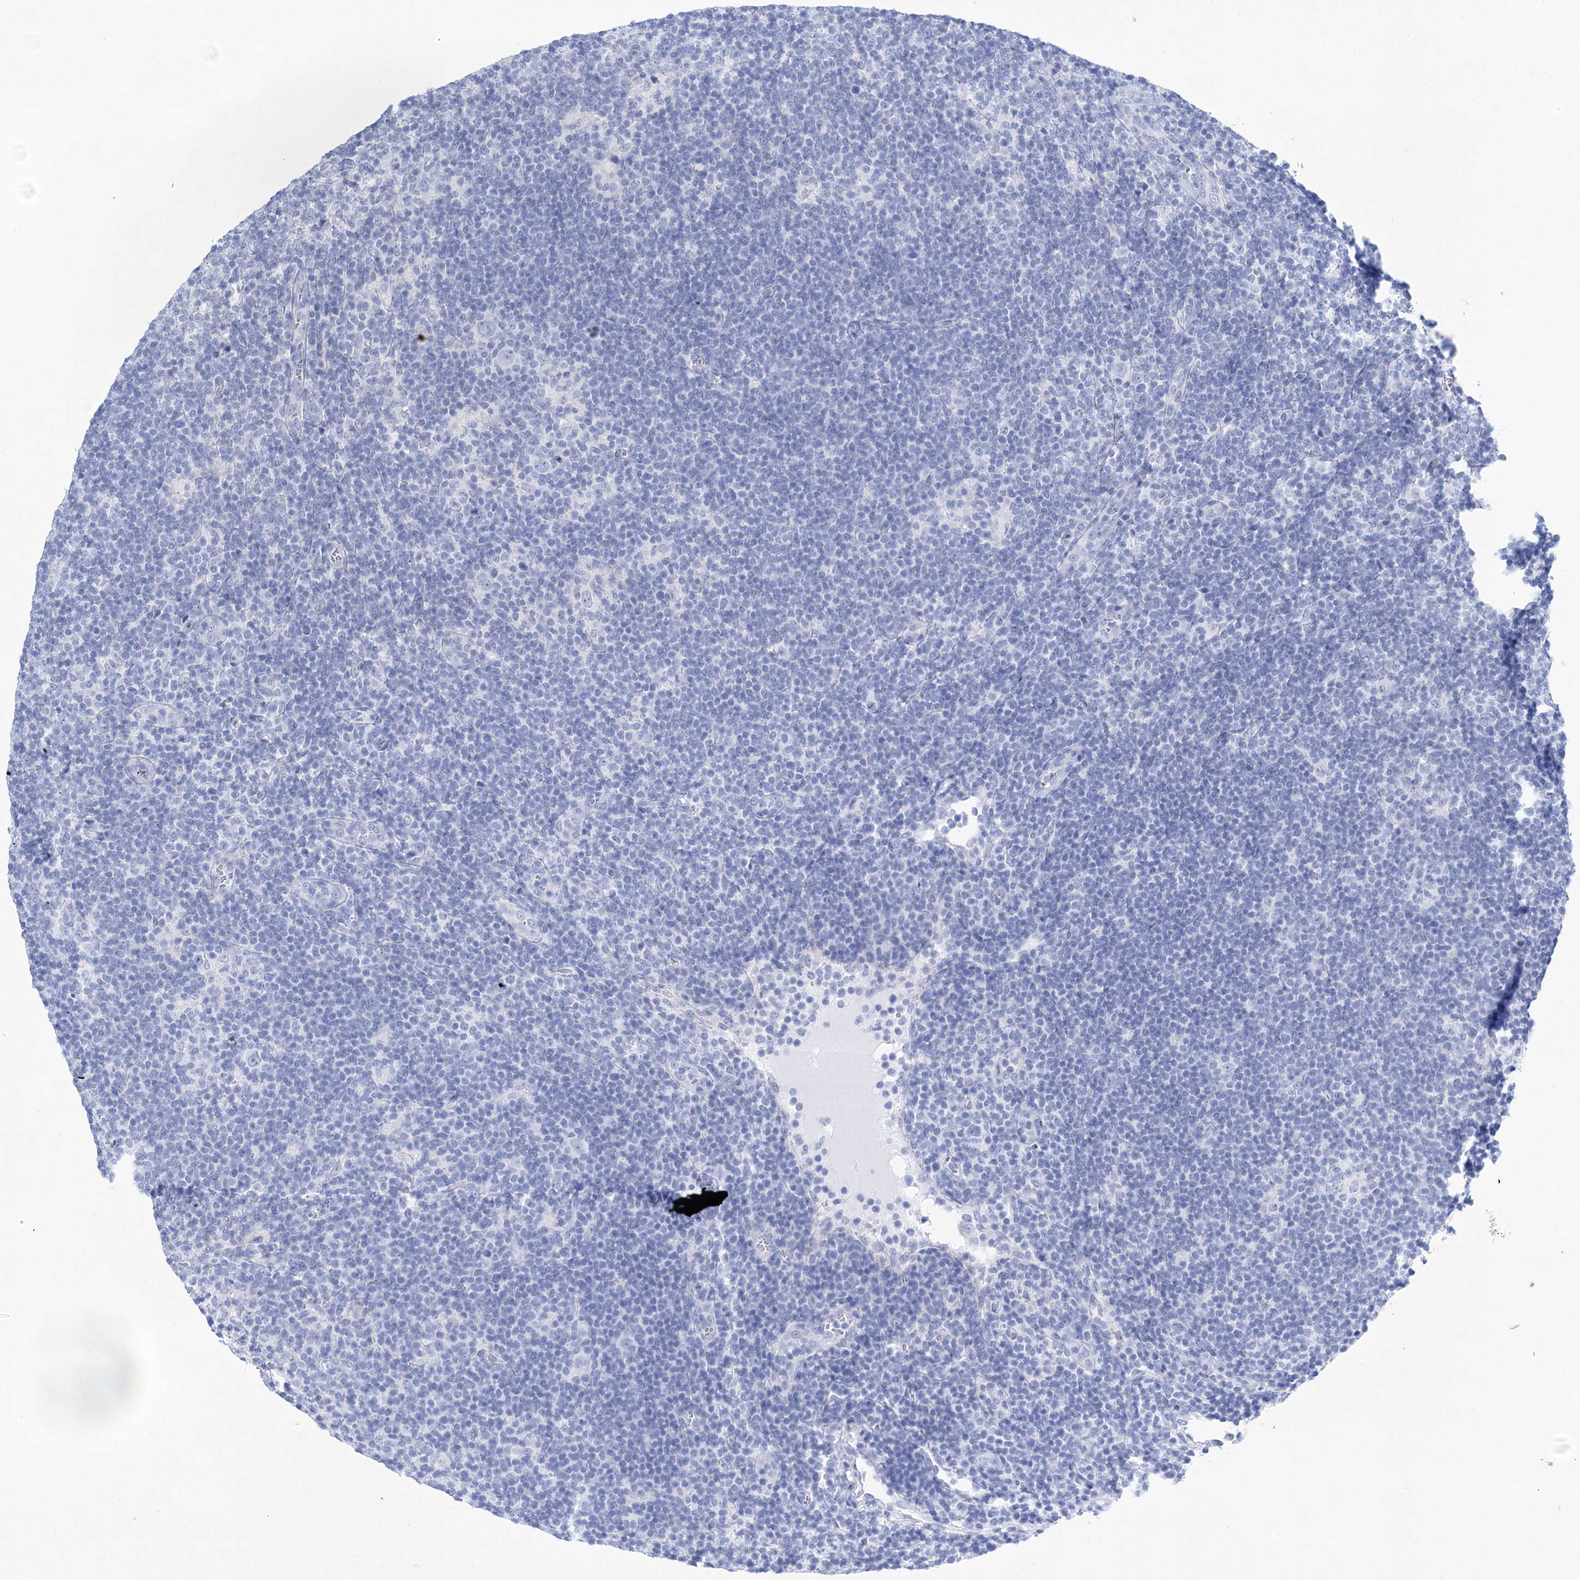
{"staining": {"intensity": "negative", "quantity": "none", "location": "none"}, "tissue": "lymphoma", "cell_type": "Tumor cells", "image_type": "cancer", "snomed": [{"axis": "morphology", "description": "Hodgkin's disease, NOS"}, {"axis": "topography", "description": "Lymph node"}], "caption": "Immunohistochemical staining of lymphoma reveals no significant expression in tumor cells. The staining was performed using DAB to visualize the protein expression in brown, while the nuclei were stained in blue with hematoxylin (Magnification: 20x).", "gene": "LALBA", "patient": {"sex": "female", "age": 57}}